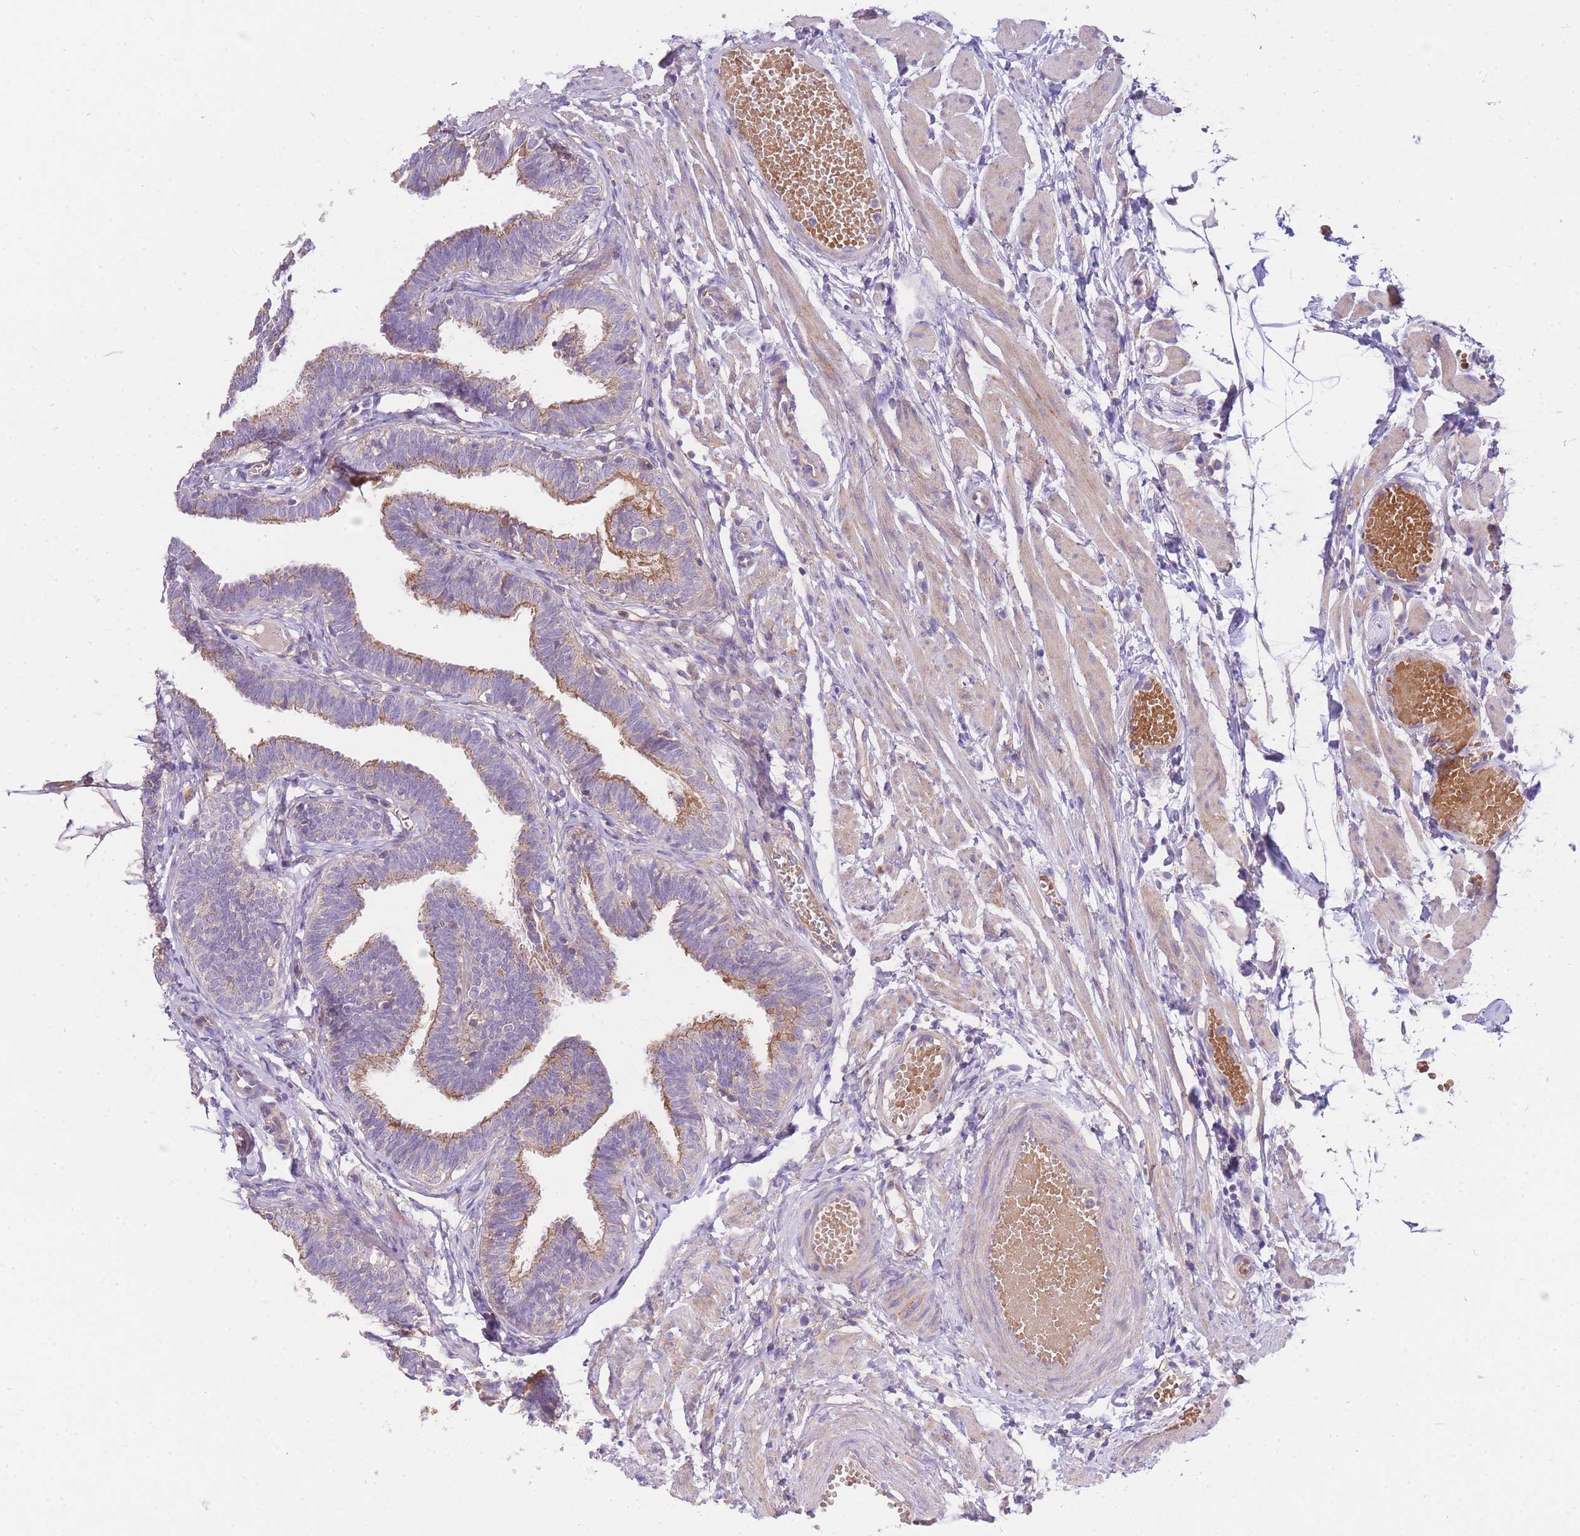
{"staining": {"intensity": "moderate", "quantity": "25%-75%", "location": "cytoplasmic/membranous"}, "tissue": "fallopian tube", "cell_type": "Glandular cells", "image_type": "normal", "snomed": [{"axis": "morphology", "description": "Normal tissue, NOS"}, {"axis": "topography", "description": "Fallopian tube"}, {"axis": "topography", "description": "Ovary"}], "caption": "IHC (DAB (3,3'-diaminobenzidine)) staining of unremarkable fallopian tube exhibits moderate cytoplasmic/membranous protein expression in about 25%-75% of glandular cells. Immunohistochemistry (ihc) stains the protein of interest in brown and the nuclei are stained blue.", "gene": "INSYN2B", "patient": {"sex": "female", "age": 23}}